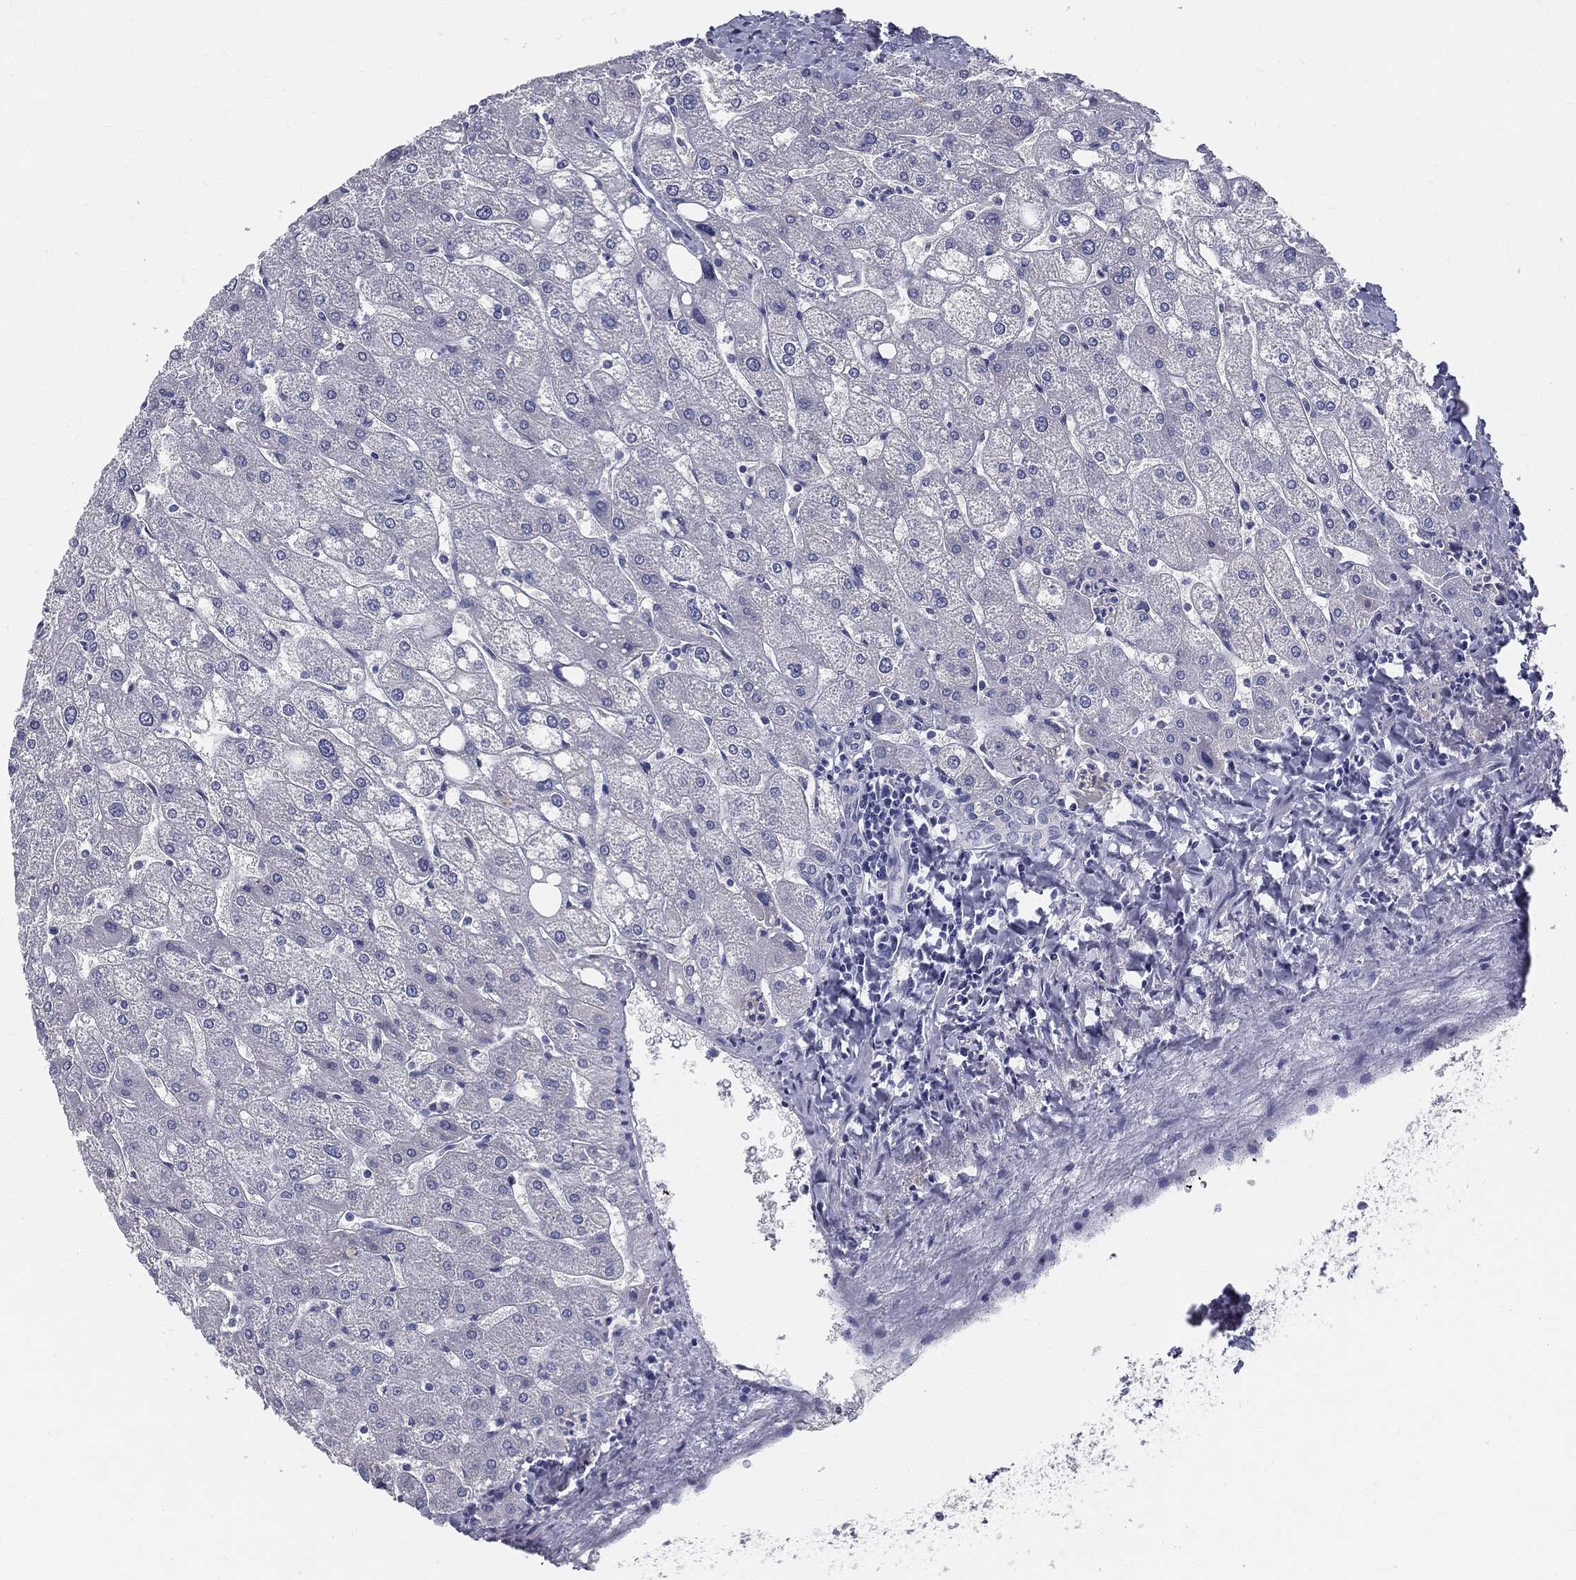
{"staining": {"intensity": "negative", "quantity": "none", "location": "none"}, "tissue": "liver", "cell_type": "Cholangiocytes", "image_type": "normal", "snomed": [{"axis": "morphology", "description": "Normal tissue, NOS"}, {"axis": "topography", "description": "Liver"}], "caption": "High power microscopy photomicrograph of an IHC histopathology image of unremarkable liver, revealing no significant staining in cholangiocytes.", "gene": "STS", "patient": {"sex": "male", "age": 67}}